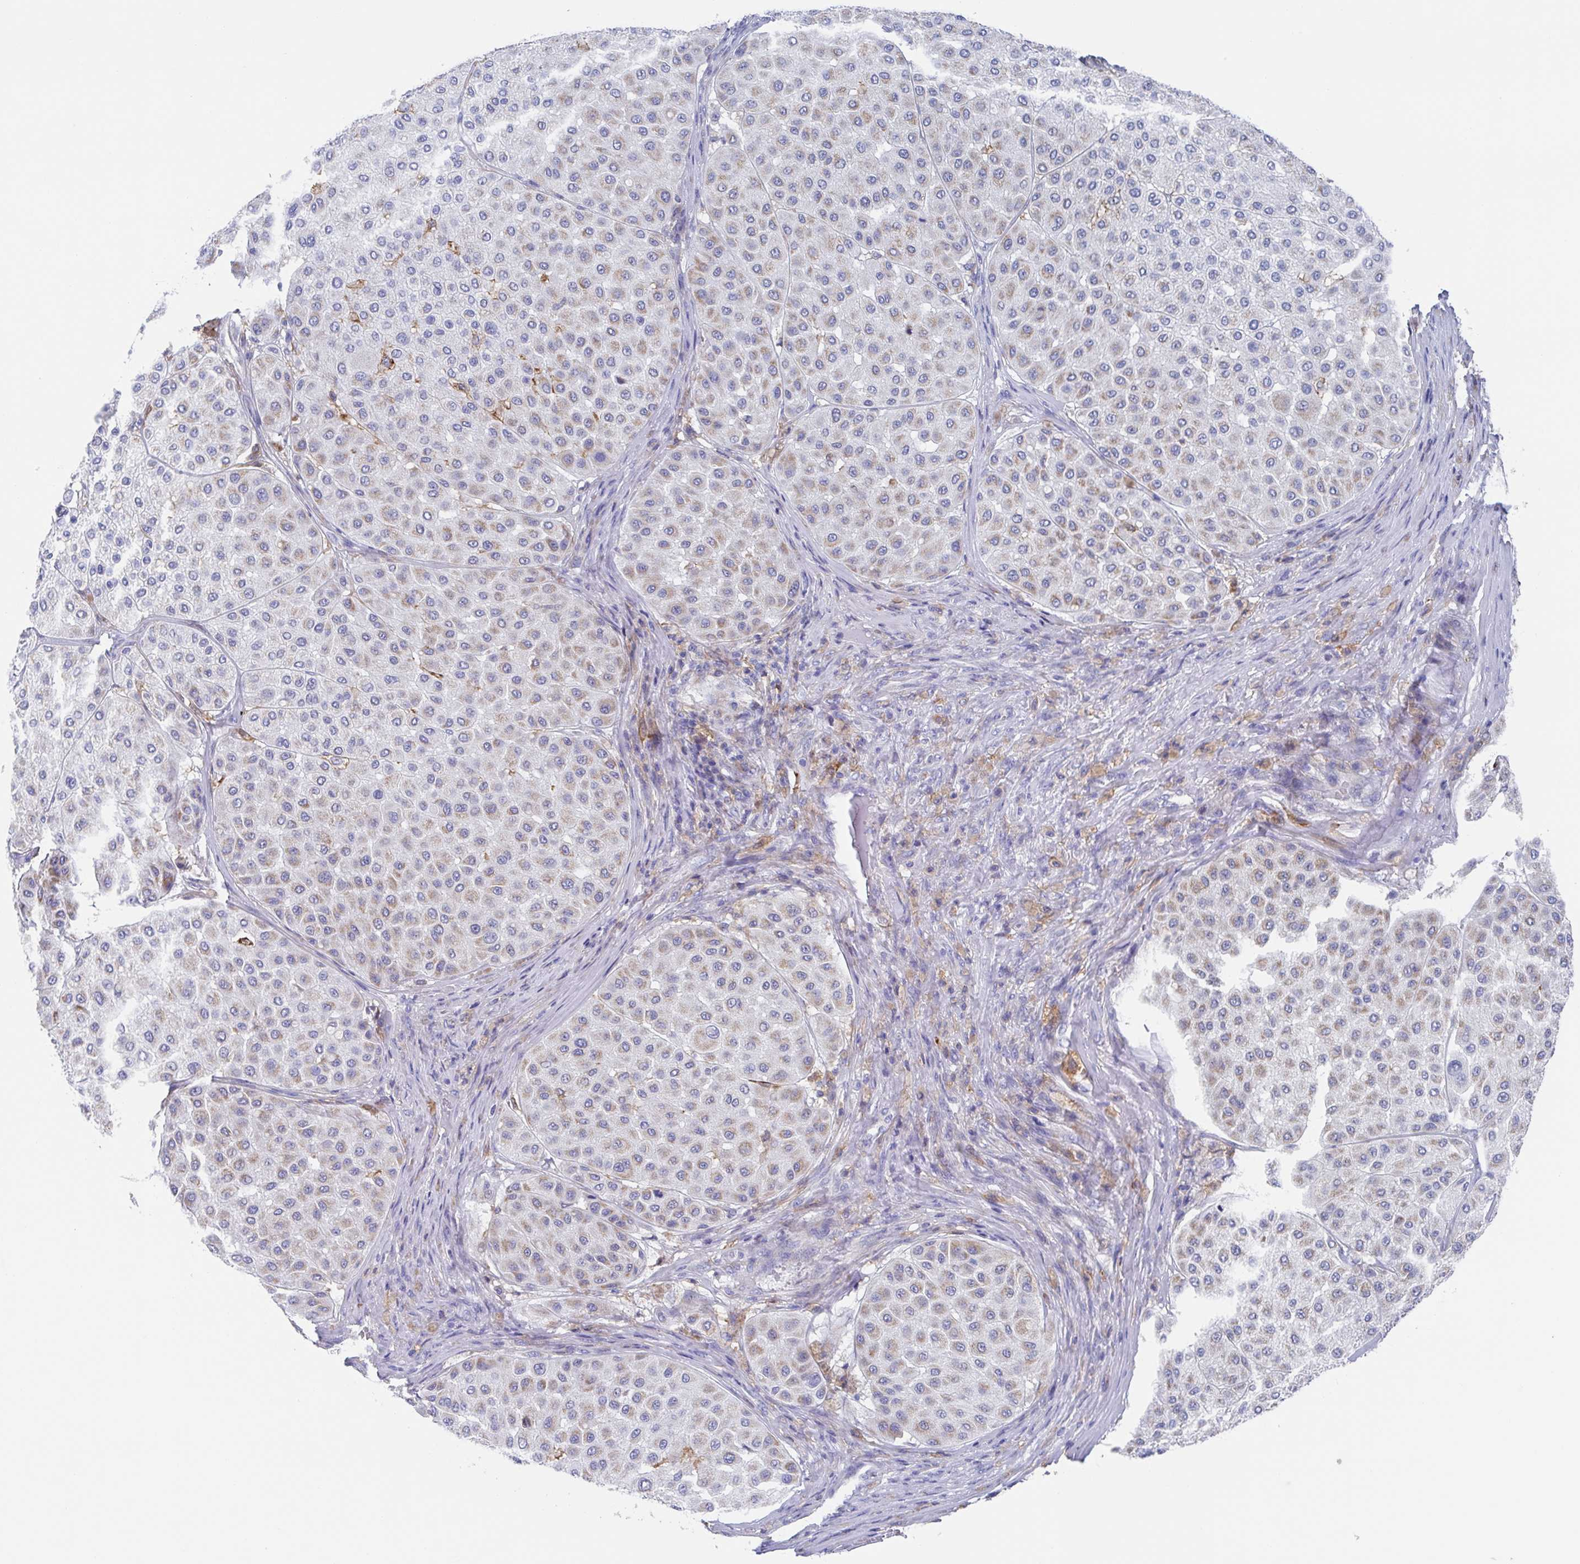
{"staining": {"intensity": "moderate", "quantity": ">75%", "location": "cytoplasmic/membranous"}, "tissue": "melanoma", "cell_type": "Tumor cells", "image_type": "cancer", "snomed": [{"axis": "morphology", "description": "Malignant melanoma, Metastatic site"}, {"axis": "topography", "description": "Smooth muscle"}], "caption": "The photomicrograph demonstrates immunohistochemical staining of melanoma. There is moderate cytoplasmic/membranous staining is identified in approximately >75% of tumor cells.", "gene": "FCGR3A", "patient": {"sex": "male", "age": 41}}